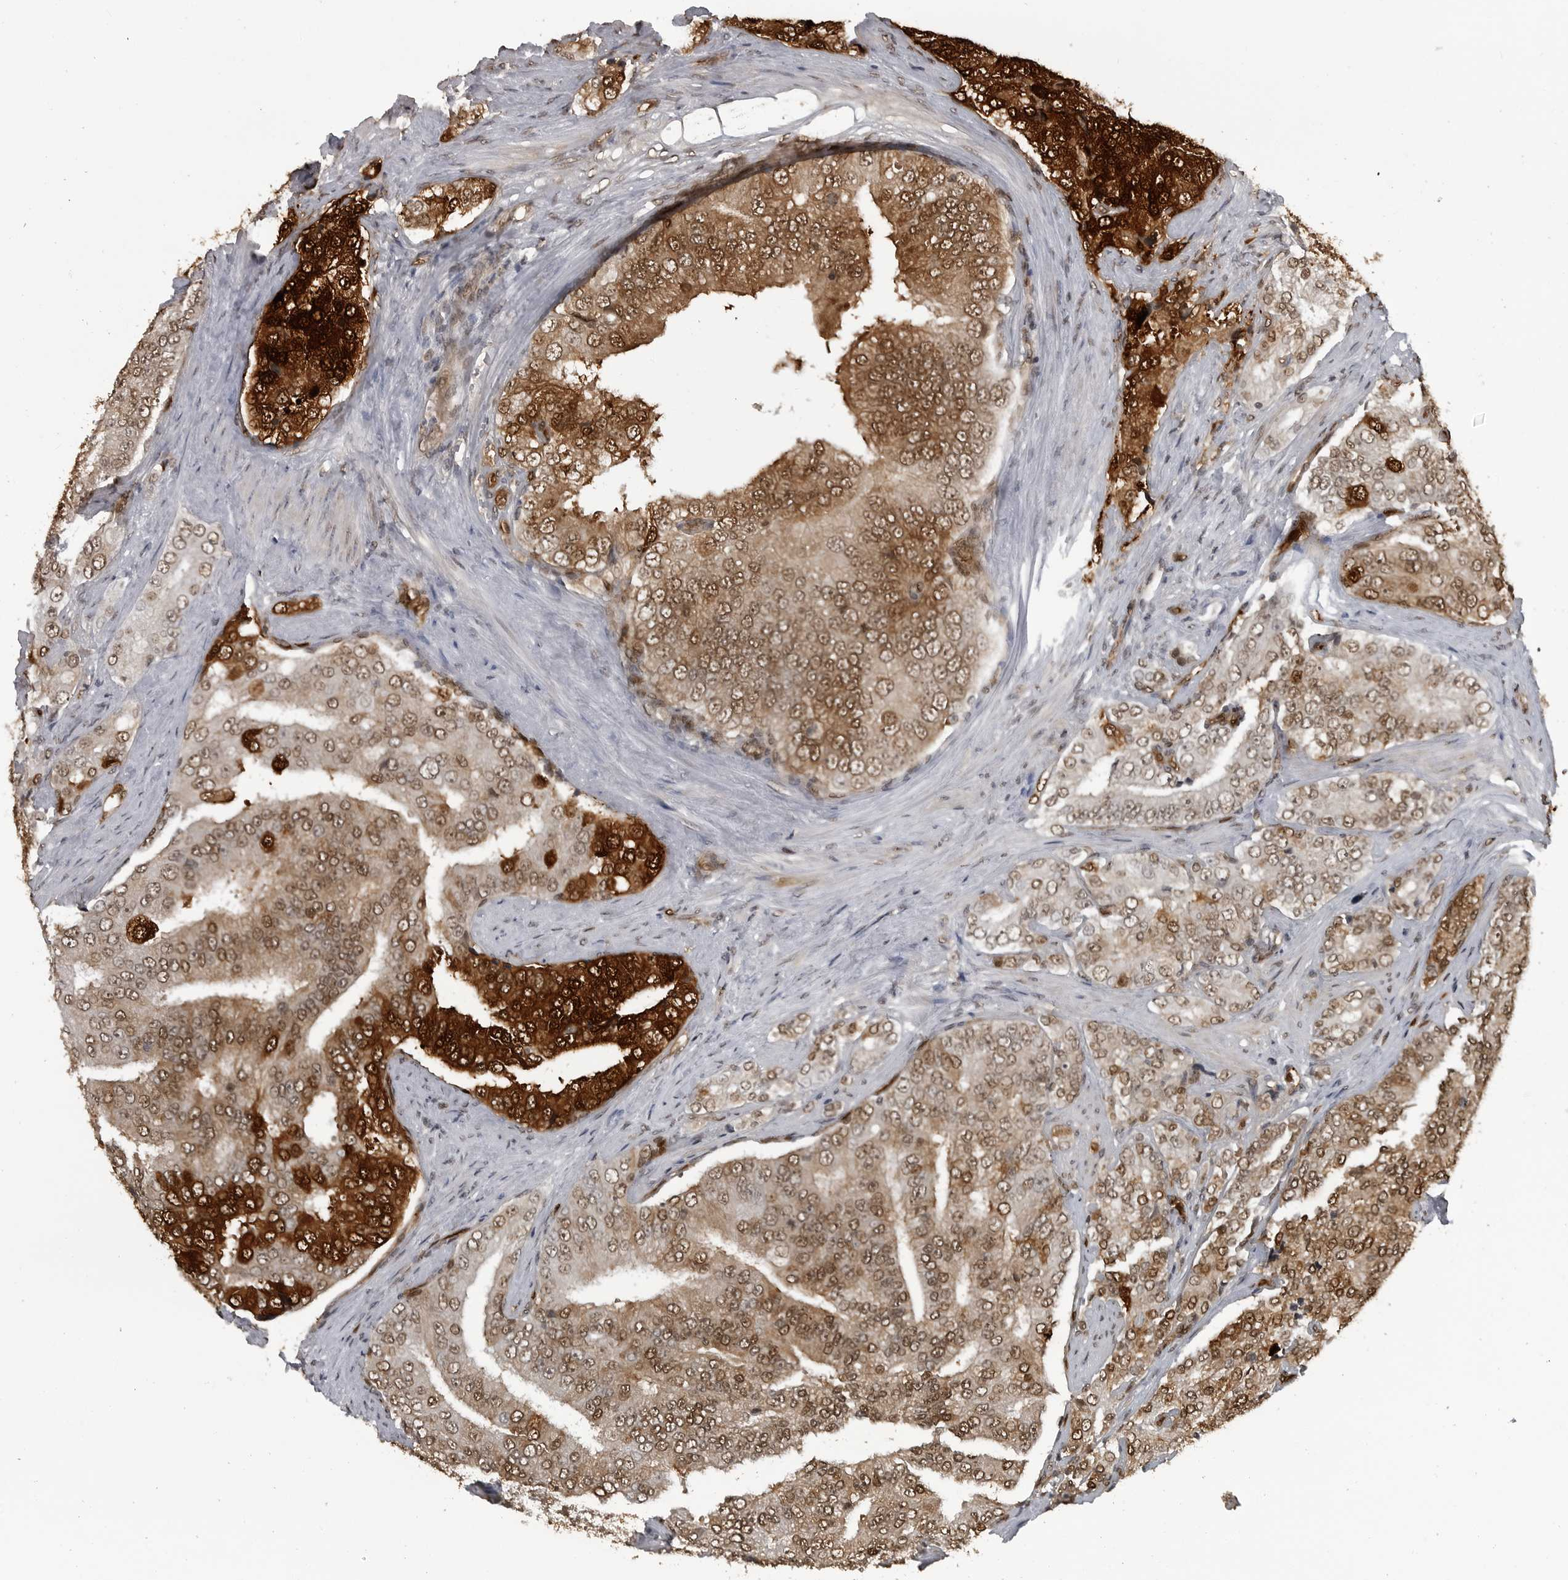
{"staining": {"intensity": "moderate", "quantity": ">75%", "location": "cytoplasmic/membranous,nuclear"}, "tissue": "prostate cancer", "cell_type": "Tumor cells", "image_type": "cancer", "snomed": [{"axis": "morphology", "description": "Adenocarcinoma, High grade"}, {"axis": "topography", "description": "Prostate"}], "caption": "Human prostate cancer stained with a brown dye displays moderate cytoplasmic/membranous and nuclear positive positivity in approximately >75% of tumor cells.", "gene": "SMAD2", "patient": {"sex": "male", "age": 58}}